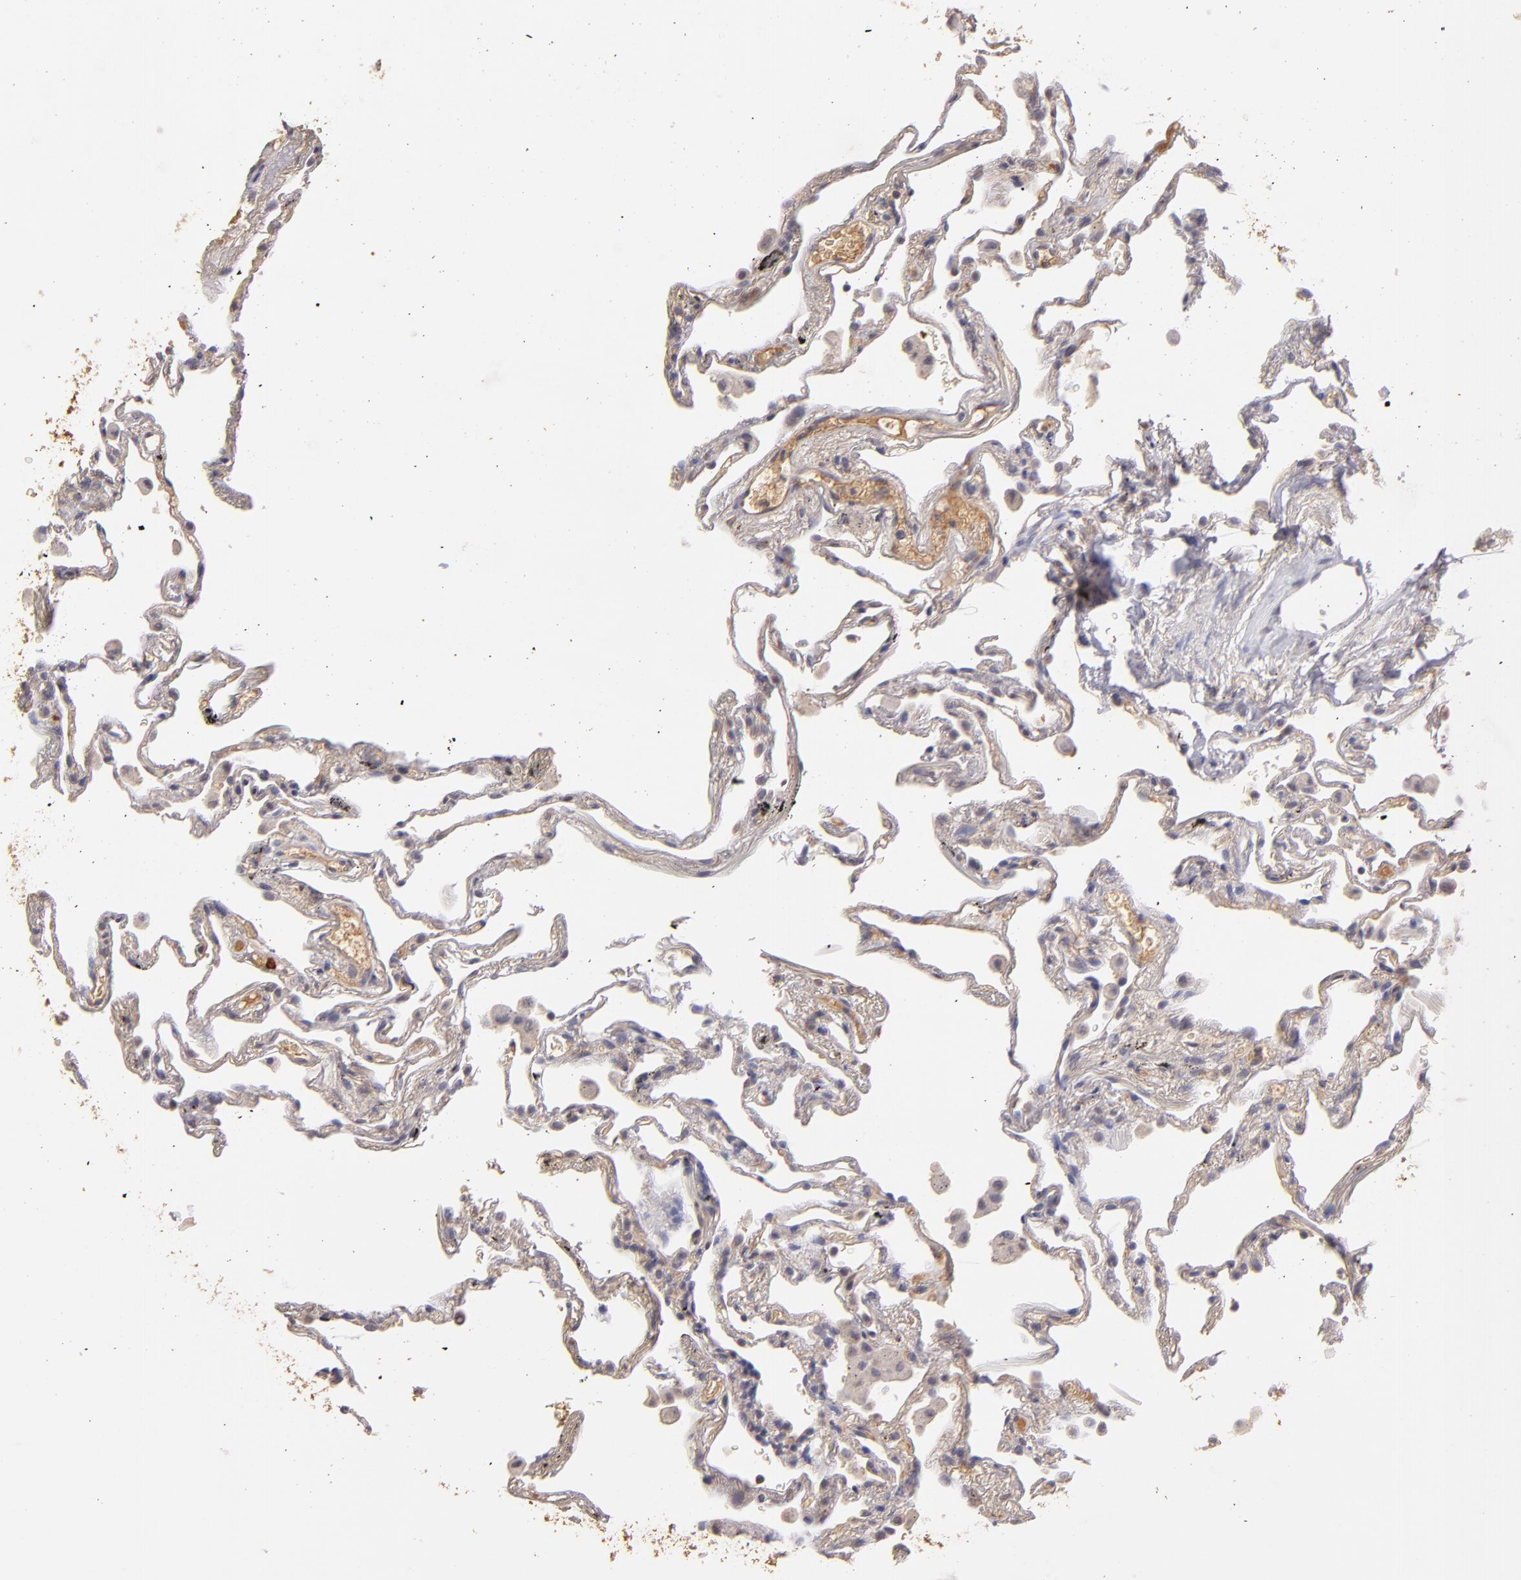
{"staining": {"intensity": "weak", "quantity": ">75%", "location": "cytoplasmic/membranous"}, "tissue": "lung", "cell_type": "Alveolar cells", "image_type": "normal", "snomed": [{"axis": "morphology", "description": "Normal tissue, NOS"}, {"axis": "morphology", "description": "Inflammation, NOS"}, {"axis": "topography", "description": "Lung"}], "caption": "Protein staining reveals weak cytoplasmic/membranous expression in about >75% of alveolar cells in benign lung.", "gene": "SERPINC1", "patient": {"sex": "male", "age": 69}}